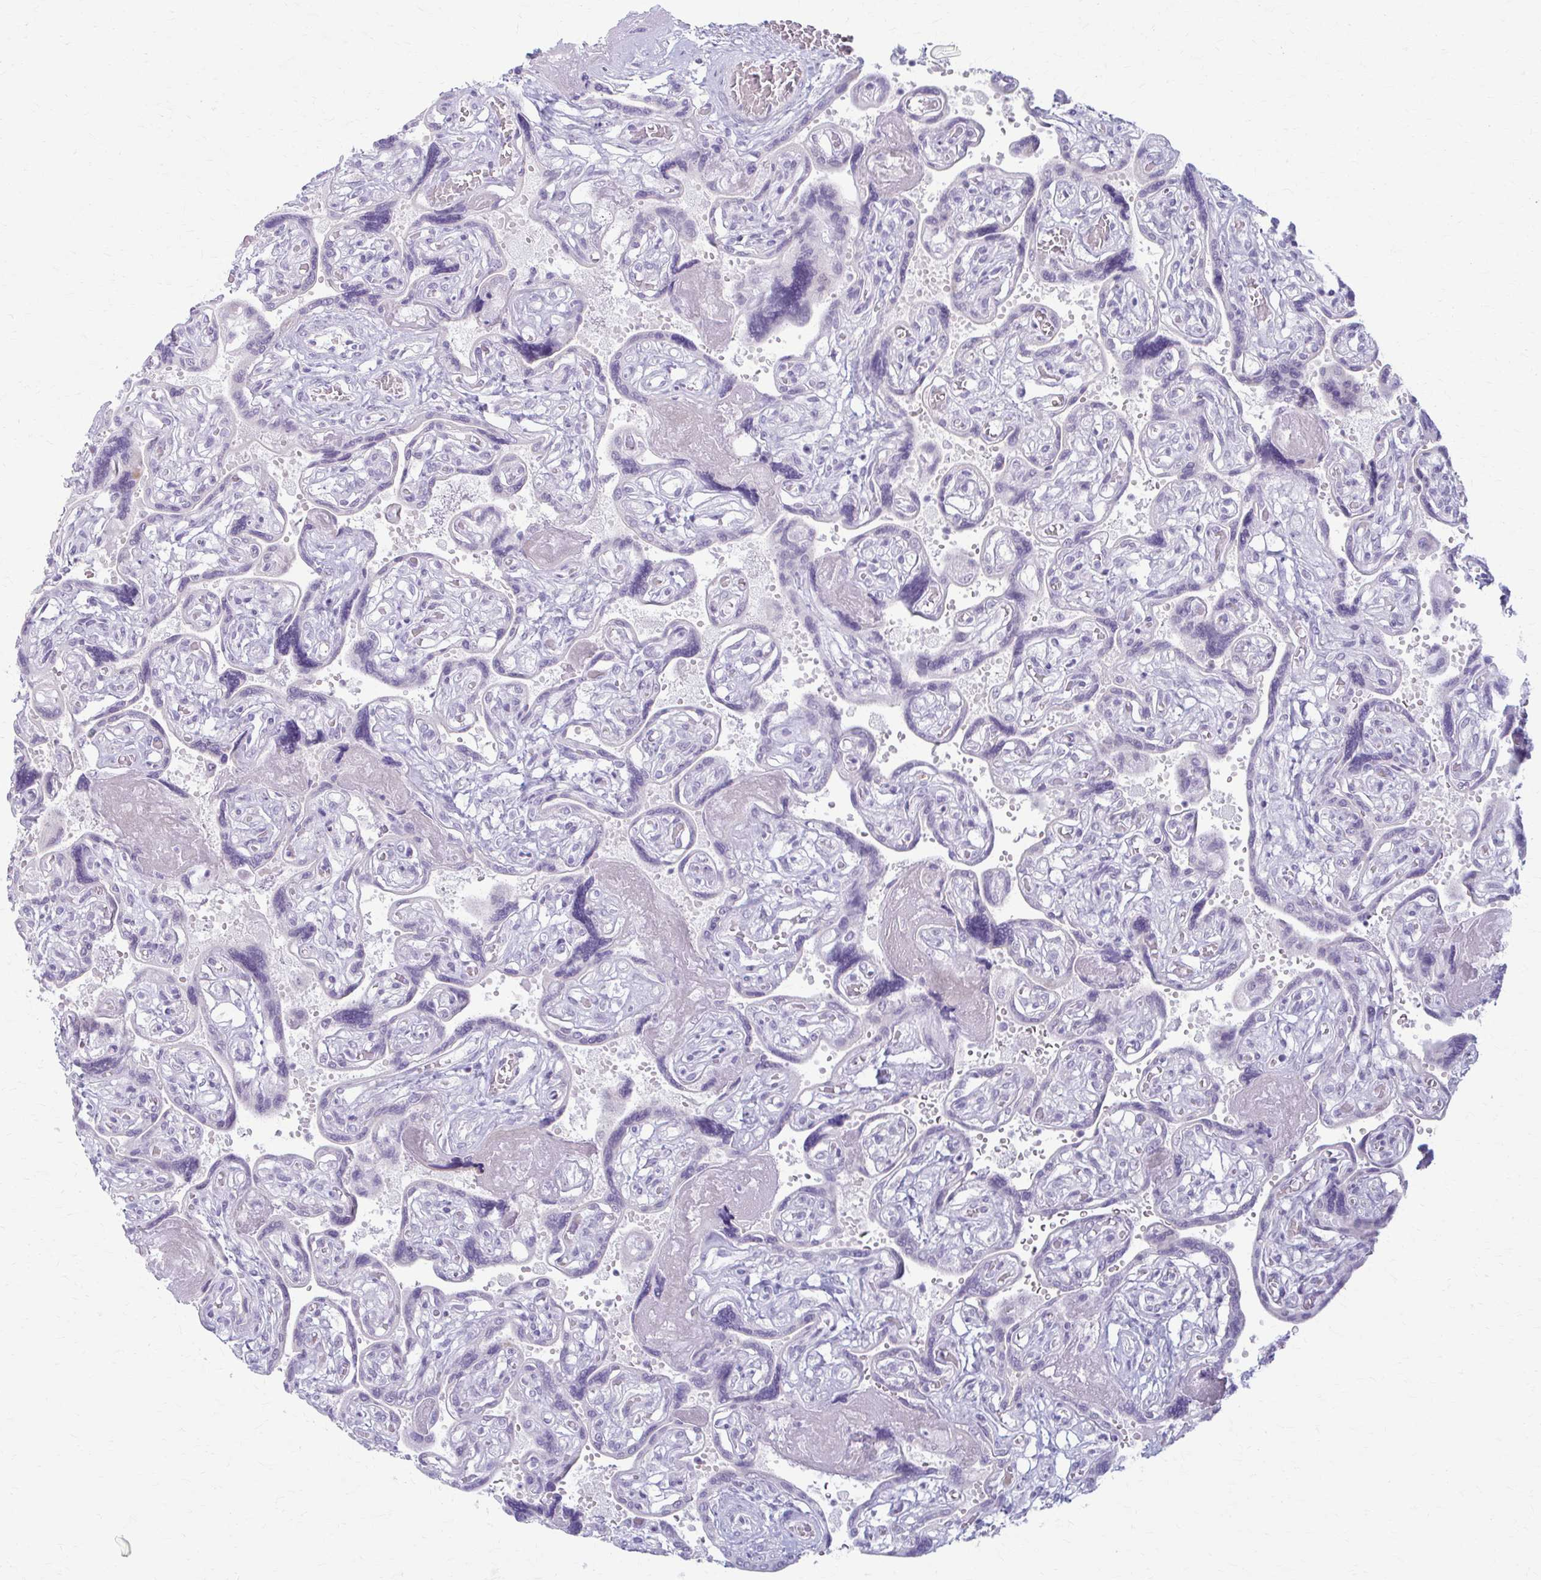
{"staining": {"intensity": "negative", "quantity": "none", "location": "none"}, "tissue": "placenta", "cell_type": "Decidual cells", "image_type": "normal", "snomed": [{"axis": "morphology", "description": "Normal tissue, NOS"}, {"axis": "topography", "description": "Placenta"}], "caption": "Immunohistochemical staining of normal human placenta demonstrates no significant staining in decidual cells.", "gene": "LDLRAP1", "patient": {"sex": "female", "age": 32}}